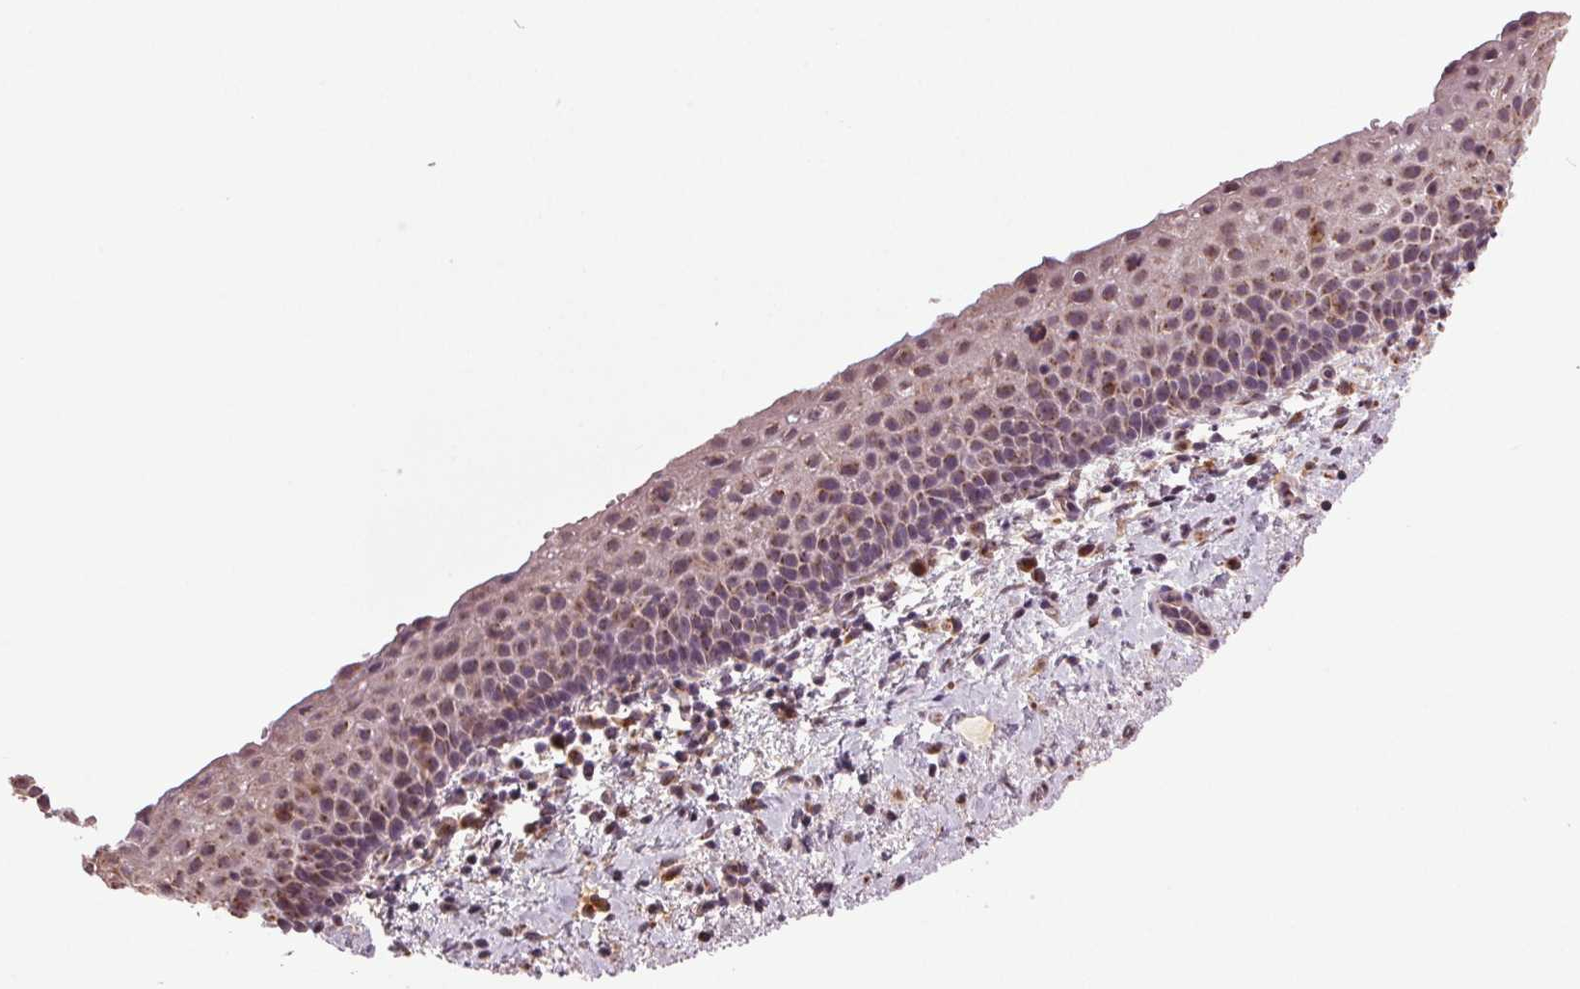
{"staining": {"intensity": "weak", "quantity": "25%-75%", "location": "cytoplasmic/membranous,nuclear"}, "tissue": "vagina", "cell_type": "Squamous epithelial cells", "image_type": "normal", "snomed": [{"axis": "morphology", "description": "Normal tissue, NOS"}, {"axis": "topography", "description": "Vagina"}], "caption": "Benign vagina was stained to show a protein in brown. There is low levels of weak cytoplasmic/membranous,nuclear staining in approximately 25%-75% of squamous epithelial cells. The protein is stained brown, and the nuclei are stained in blue (DAB IHC with brightfield microscopy, high magnification).", "gene": "BSDC1", "patient": {"sex": "female", "age": 61}}